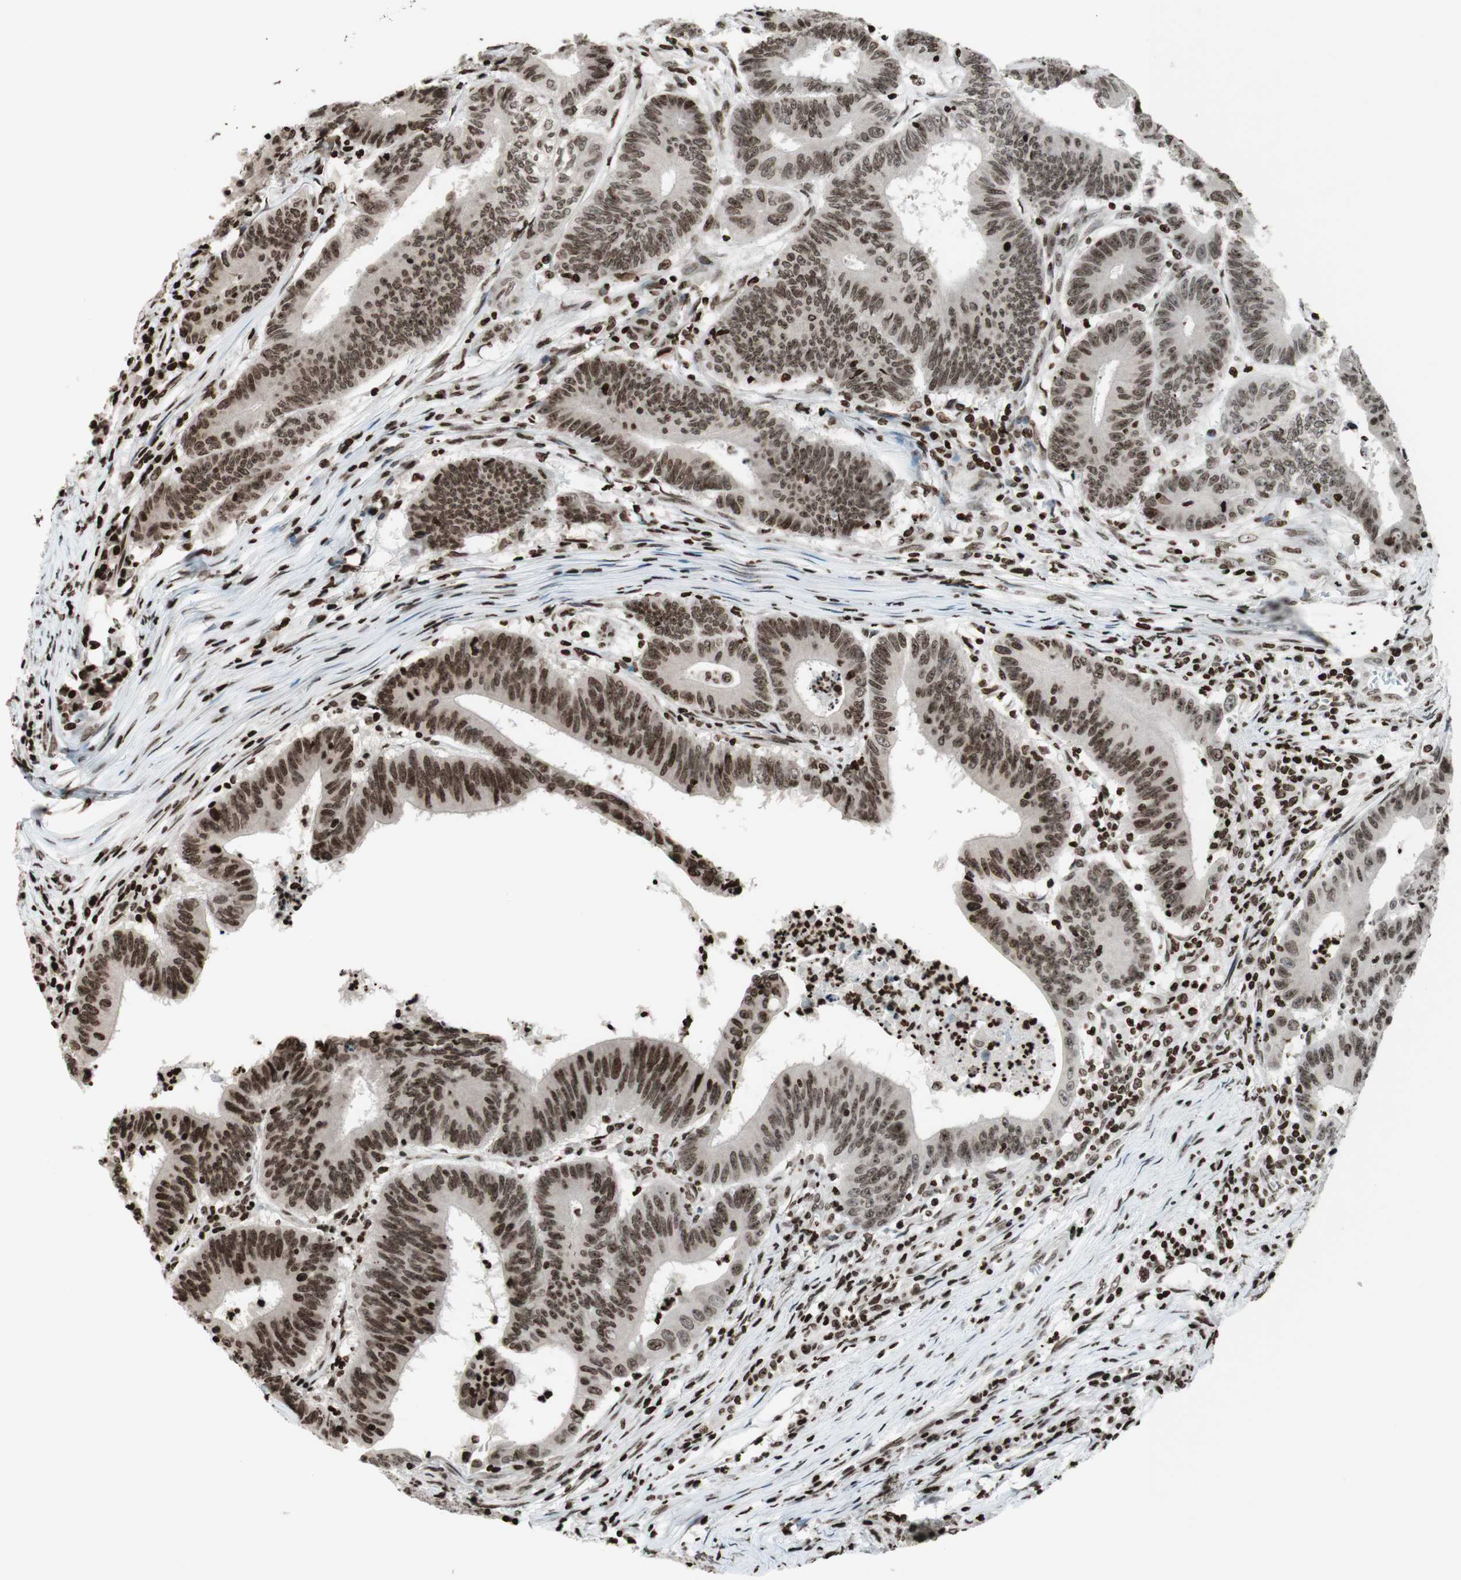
{"staining": {"intensity": "moderate", "quantity": ">75%", "location": "nuclear"}, "tissue": "colorectal cancer", "cell_type": "Tumor cells", "image_type": "cancer", "snomed": [{"axis": "morphology", "description": "Adenocarcinoma, NOS"}, {"axis": "topography", "description": "Colon"}], "caption": "Immunohistochemistry image of neoplastic tissue: colorectal adenocarcinoma stained using immunohistochemistry (IHC) reveals medium levels of moderate protein expression localized specifically in the nuclear of tumor cells, appearing as a nuclear brown color.", "gene": "NCOA3", "patient": {"sex": "male", "age": 45}}